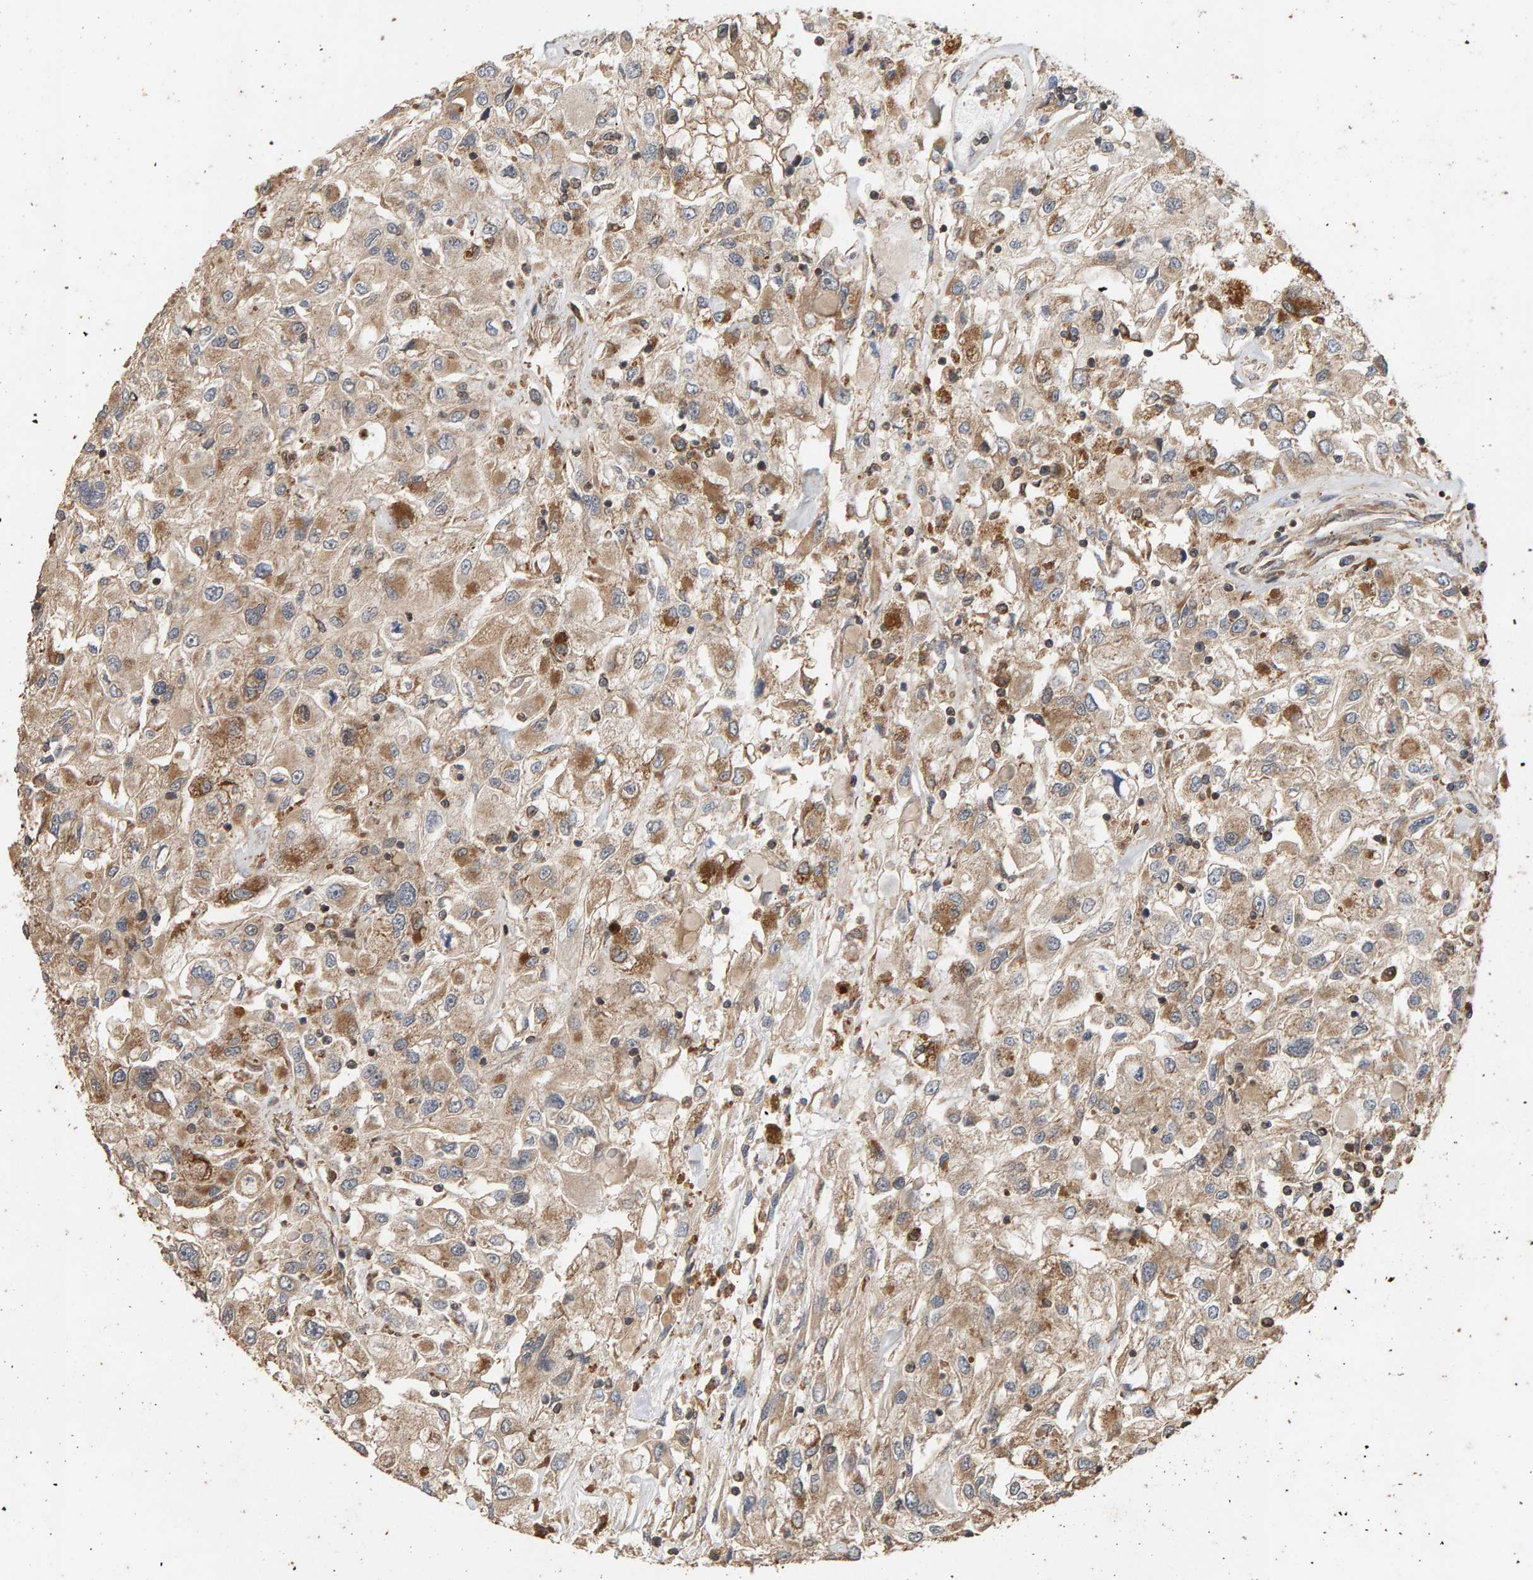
{"staining": {"intensity": "moderate", "quantity": ">75%", "location": "cytoplasmic/membranous"}, "tissue": "renal cancer", "cell_type": "Tumor cells", "image_type": "cancer", "snomed": [{"axis": "morphology", "description": "Adenocarcinoma, NOS"}, {"axis": "topography", "description": "Kidney"}], "caption": "Approximately >75% of tumor cells in human renal cancer exhibit moderate cytoplasmic/membranous protein expression as visualized by brown immunohistochemical staining.", "gene": "GSTK1", "patient": {"sex": "female", "age": 52}}